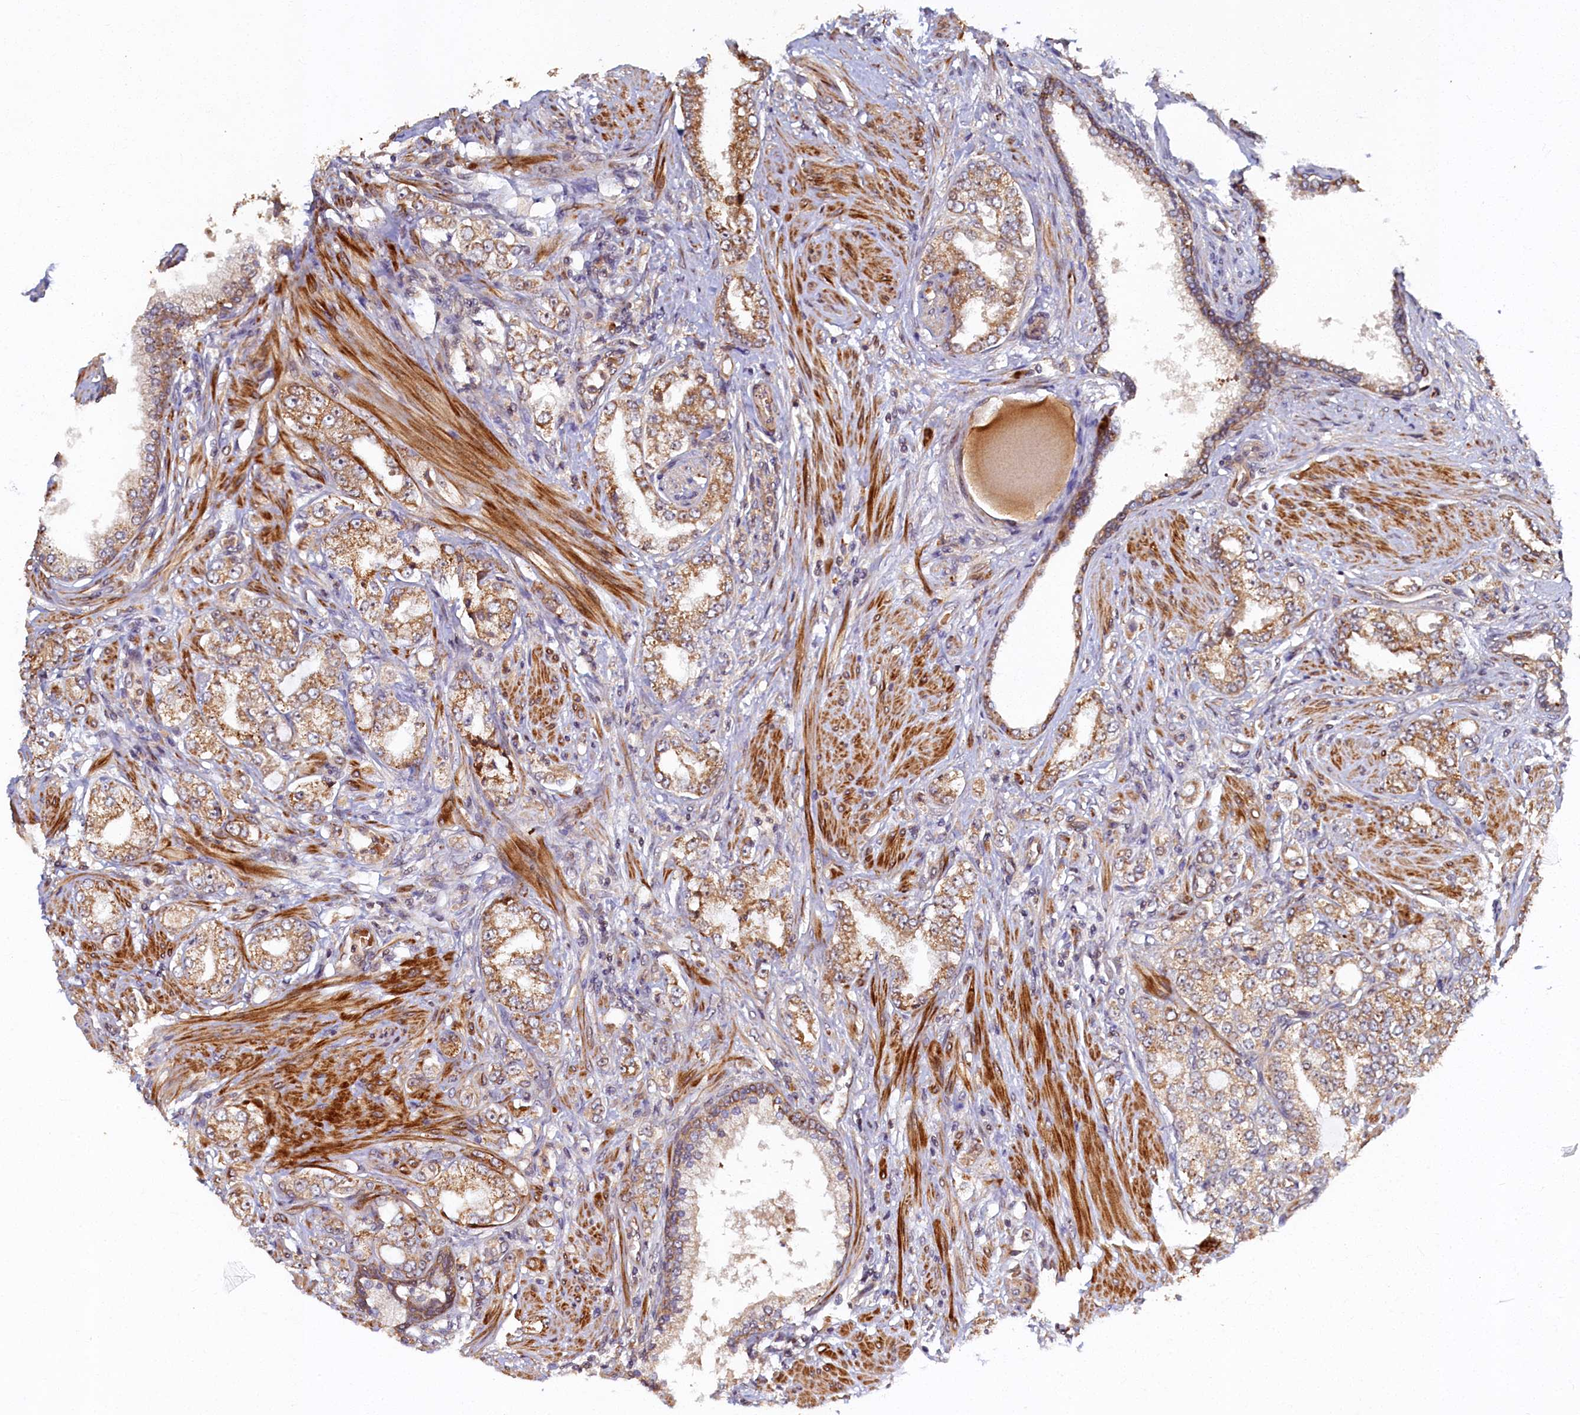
{"staining": {"intensity": "moderate", "quantity": ">75%", "location": "cytoplasmic/membranous"}, "tissue": "prostate cancer", "cell_type": "Tumor cells", "image_type": "cancer", "snomed": [{"axis": "morphology", "description": "Adenocarcinoma, High grade"}, {"axis": "topography", "description": "Prostate"}], "caption": "Brown immunohistochemical staining in human prostate cancer demonstrates moderate cytoplasmic/membranous expression in about >75% of tumor cells.", "gene": "CEP20", "patient": {"sex": "male", "age": 64}}